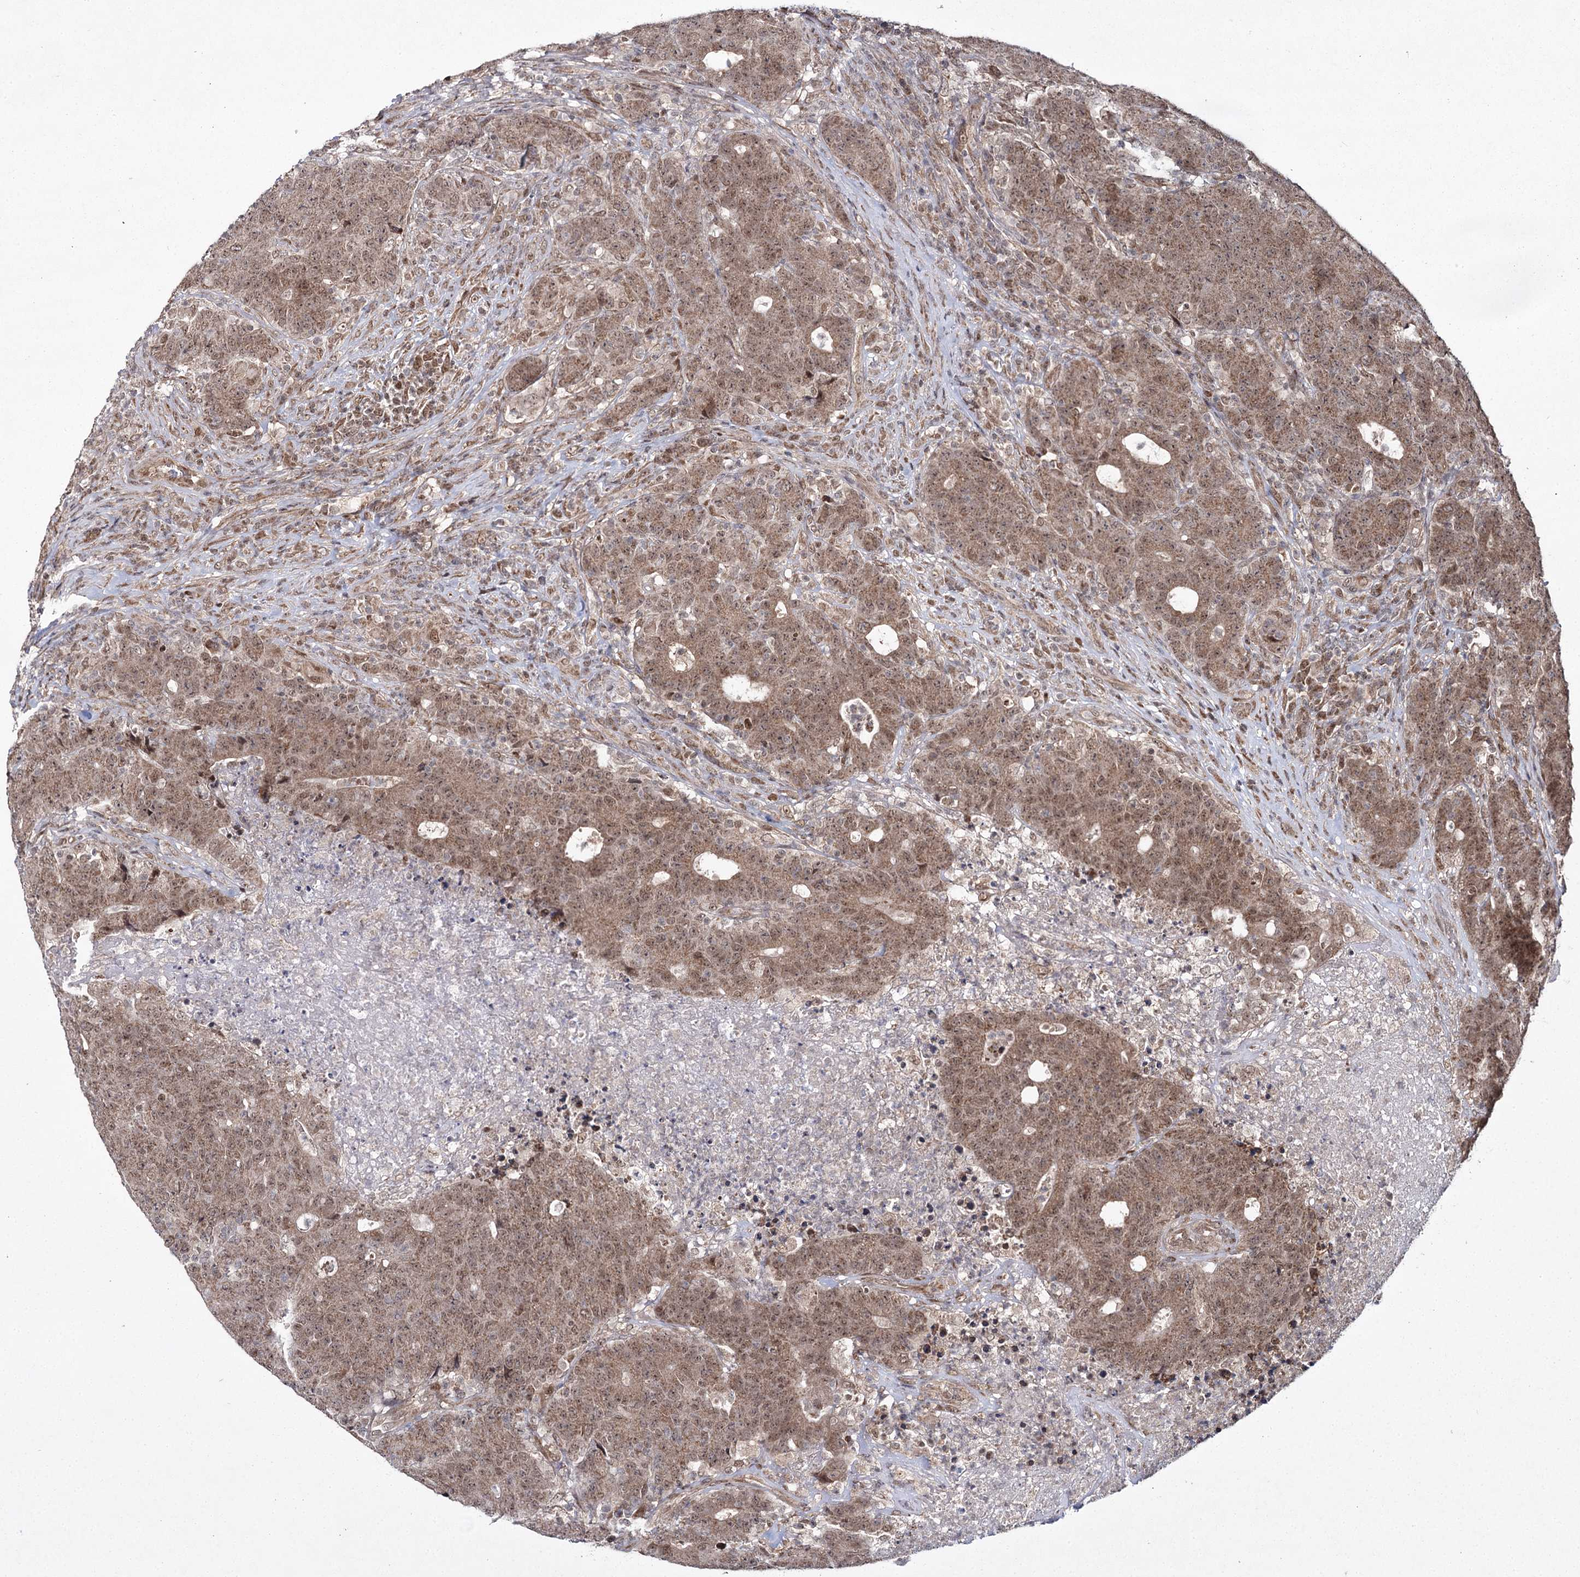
{"staining": {"intensity": "moderate", "quantity": ">75%", "location": "cytoplasmic/membranous,nuclear"}, "tissue": "colorectal cancer", "cell_type": "Tumor cells", "image_type": "cancer", "snomed": [{"axis": "morphology", "description": "Adenocarcinoma, NOS"}, {"axis": "topography", "description": "Colon"}], "caption": "Immunohistochemistry (IHC) micrograph of neoplastic tissue: human colorectal cancer (adenocarcinoma) stained using IHC reveals medium levels of moderate protein expression localized specifically in the cytoplasmic/membranous and nuclear of tumor cells, appearing as a cytoplasmic/membranous and nuclear brown color.", "gene": "TRNT1", "patient": {"sex": "female", "age": 75}}